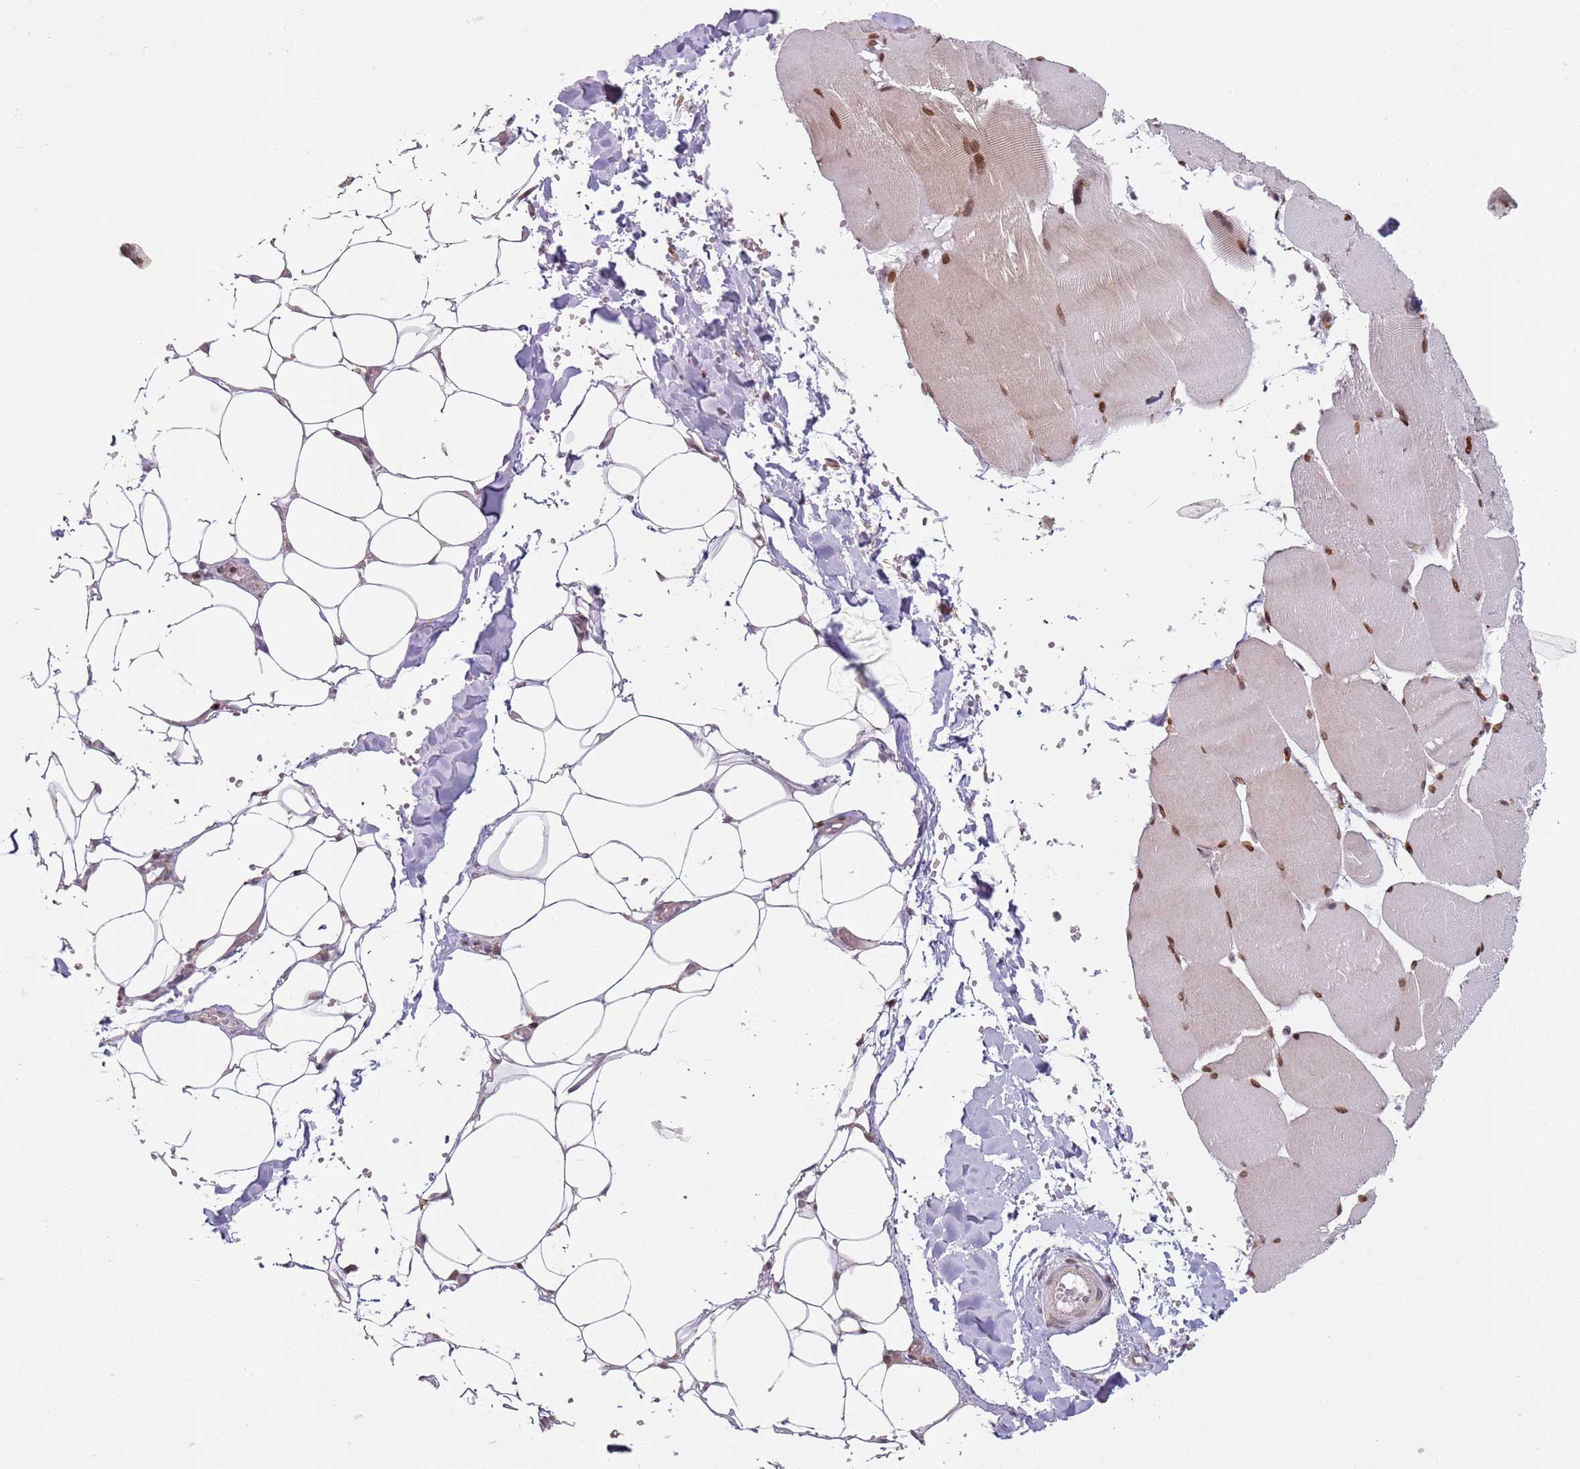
{"staining": {"intensity": "weak", "quantity": ">75%", "location": "nuclear"}, "tissue": "adipose tissue", "cell_type": "Adipocytes", "image_type": "normal", "snomed": [{"axis": "morphology", "description": "Normal tissue, NOS"}, {"axis": "topography", "description": "Skeletal muscle"}, {"axis": "topography", "description": "Peripheral nerve tissue"}], "caption": "Protein staining shows weak nuclear positivity in about >75% of adipocytes in normal adipose tissue. (DAB IHC, brown staining for protein, blue staining for nuclei).", "gene": "HNRNPLL", "patient": {"sex": "female", "age": 55}}